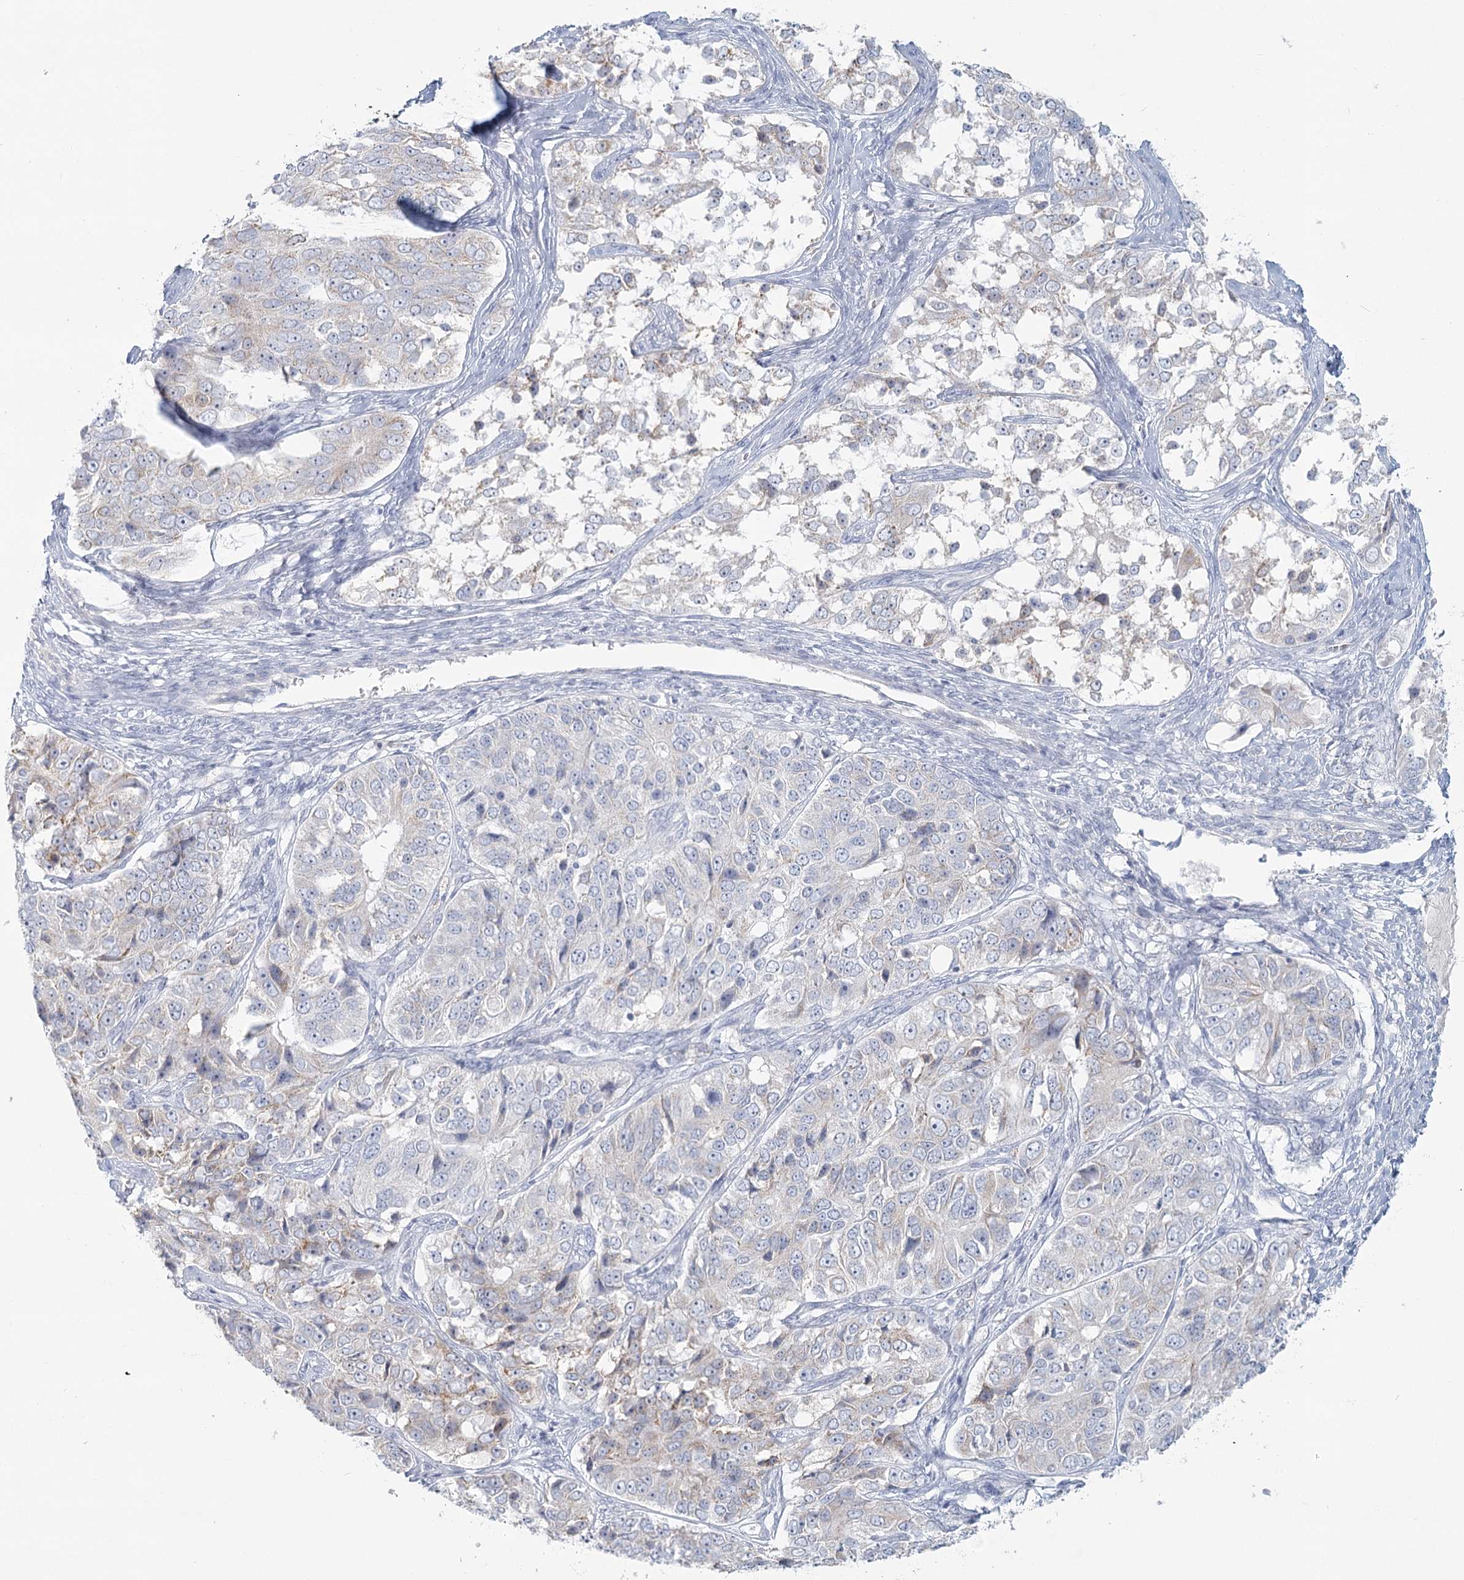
{"staining": {"intensity": "negative", "quantity": "none", "location": "none"}, "tissue": "ovarian cancer", "cell_type": "Tumor cells", "image_type": "cancer", "snomed": [{"axis": "morphology", "description": "Carcinoma, endometroid"}, {"axis": "topography", "description": "Ovary"}], "caption": "Micrograph shows no significant protein expression in tumor cells of ovarian endometroid carcinoma. The staining was performed using DAB (3,3'-diaminobenzidine) to visualize the protein expression in brown, while the nuclei were stained in blue with hematoxylin (Magnification: 20x).", "gene": "BPHL", "patient": {"sex": "female", "age": 51}}